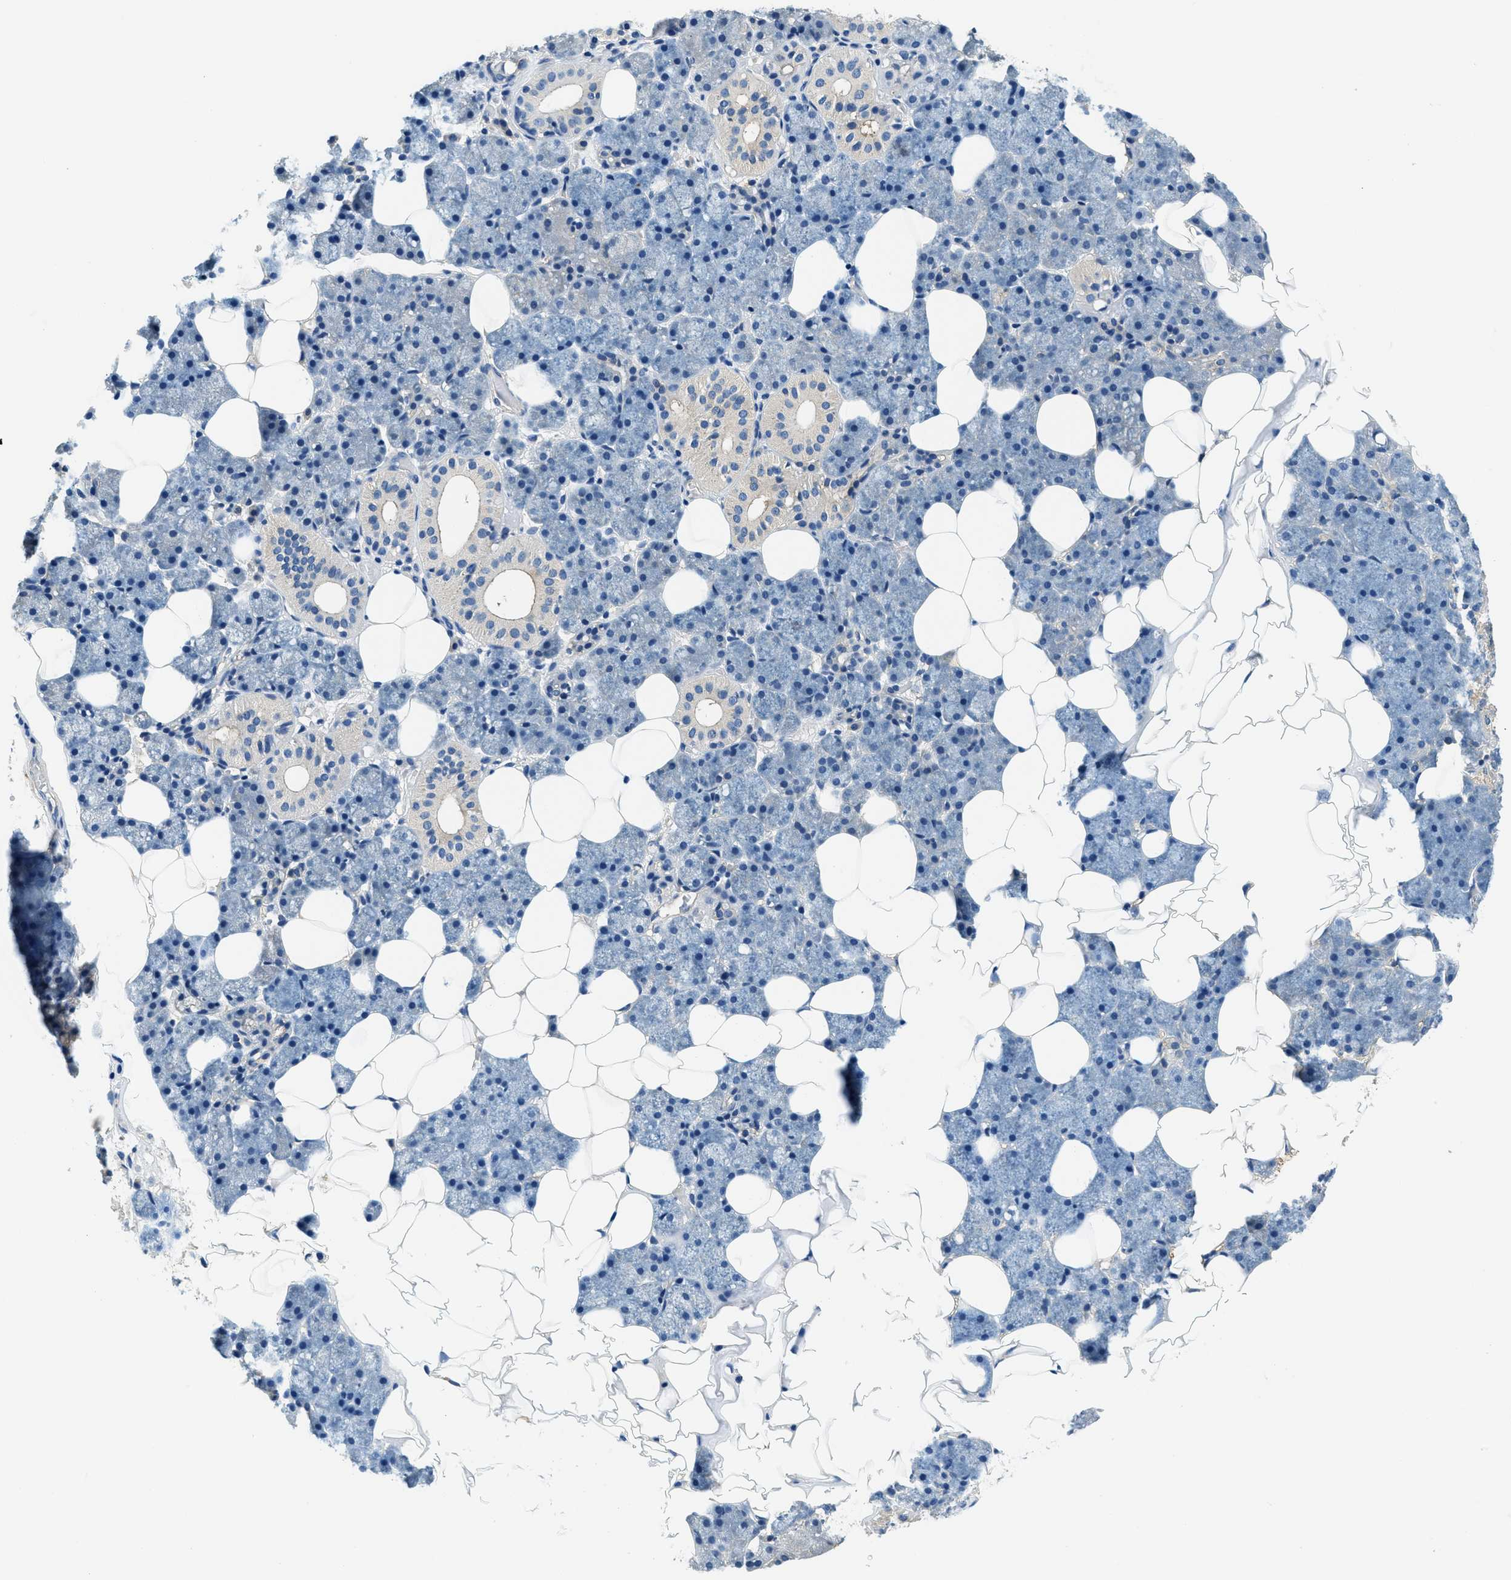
{"staining": {"intensity": "negative", "quantity": "none", "location": "none"}, "tissue": "salivary gland", "cell_type": "Glandular cells", "image_type": "normal", "snomed": [{"axis": "morphology", "description": "Normal tissue, NOS"}, {"axis": "topography", "description": "Salivary gland"}], "caption": "Immunohistochemistry of unremarkable salivary gland demonstrates no expression in glandular cells.", "gene": "TWF1", "patient": {"sex": "female", "age": 33}}